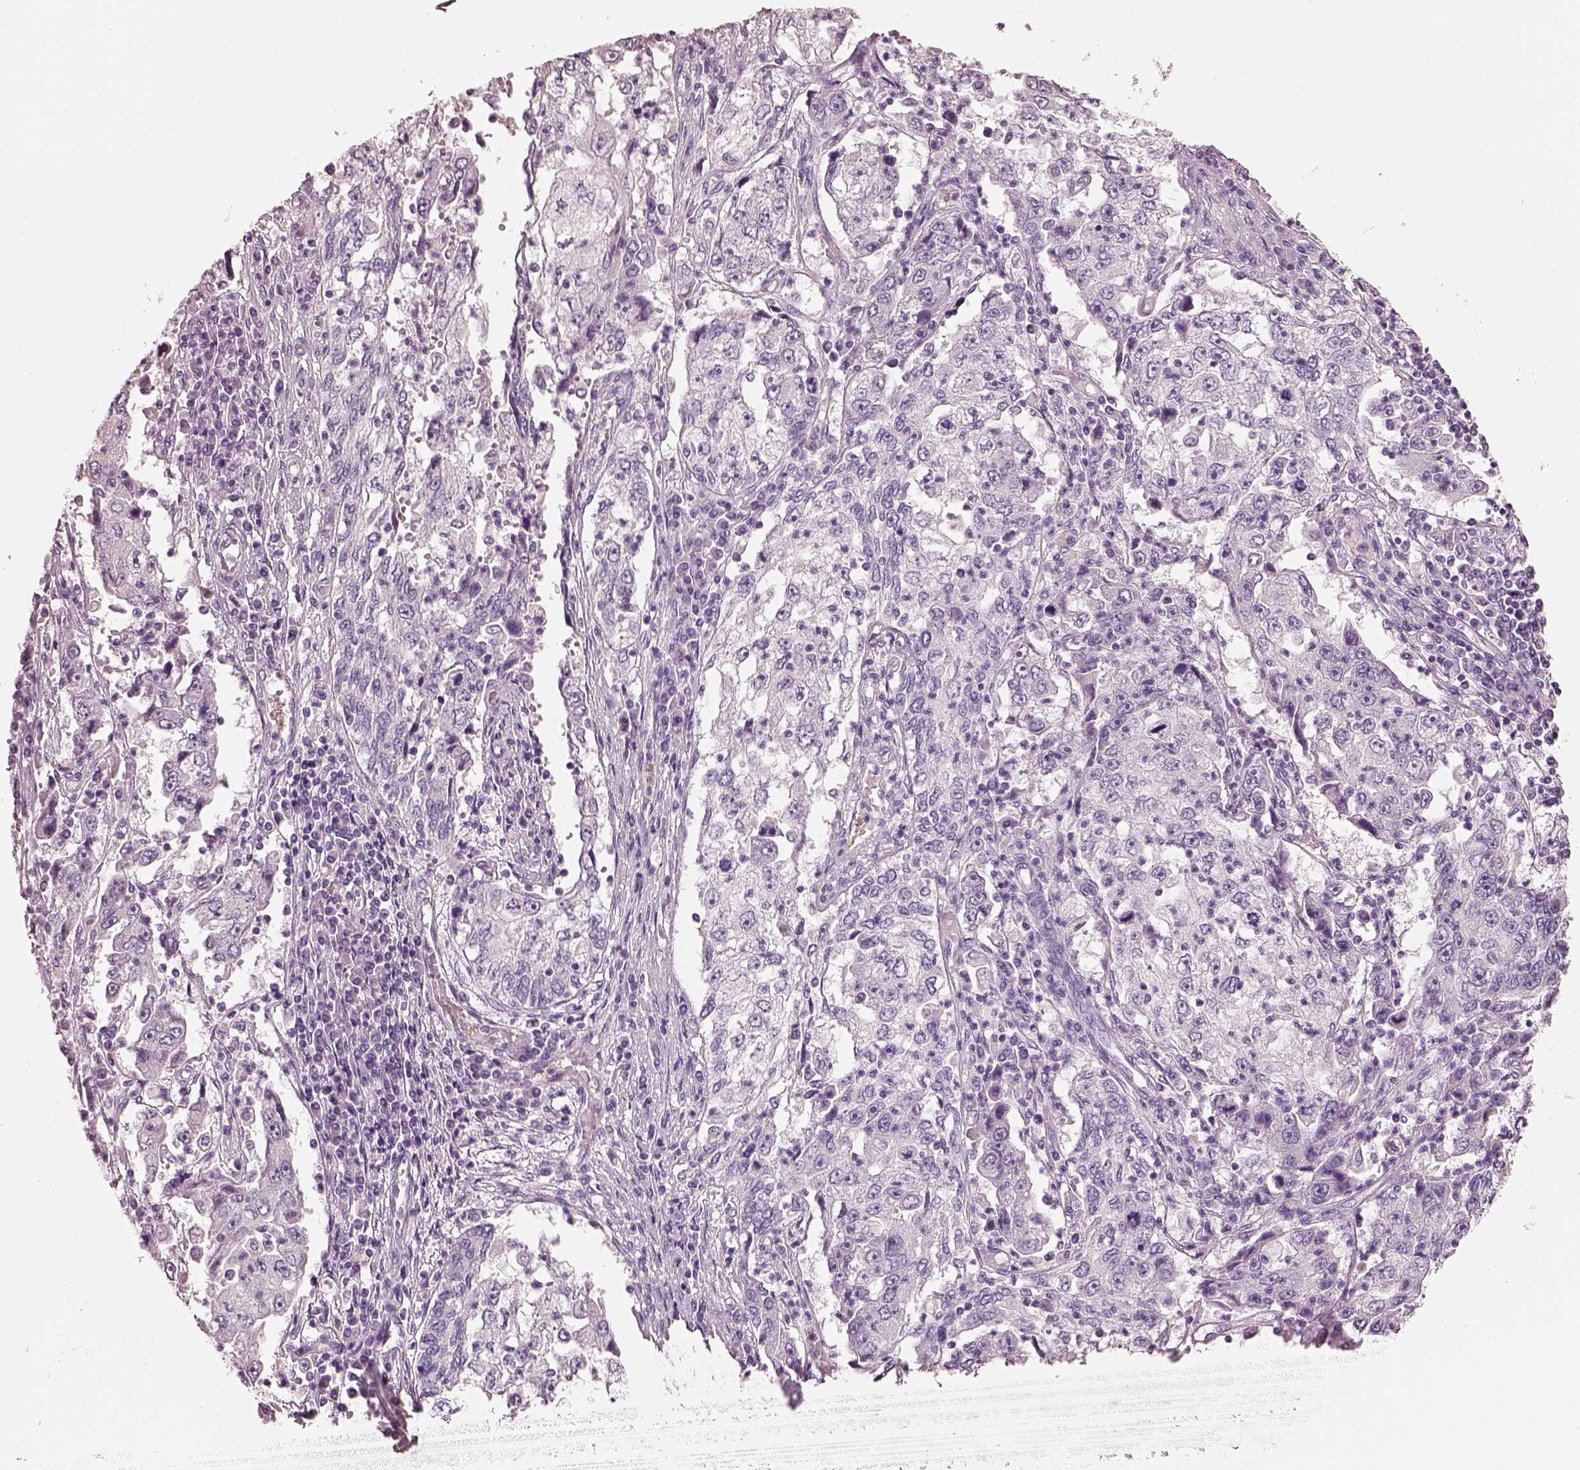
{"staining": {"intensity": "negative", "quantity": "none", "location": "none"}, "tissue": "cervical cancer", "cell_type": "Tumor cells", "image_type": "cancer", "snomed": [{"axis": "morphology", "description": "Squamous cell carcinoma, NOS"}, {"axis": "topography", "description": "Cervix"}], "caption": "Immunohistochemistry of cervical cancer (squamous cell carcinoma) demonstrates no staining in tumor cells.", "gene": "PNOC", "patient": {"sex": "female", "age": 36}}